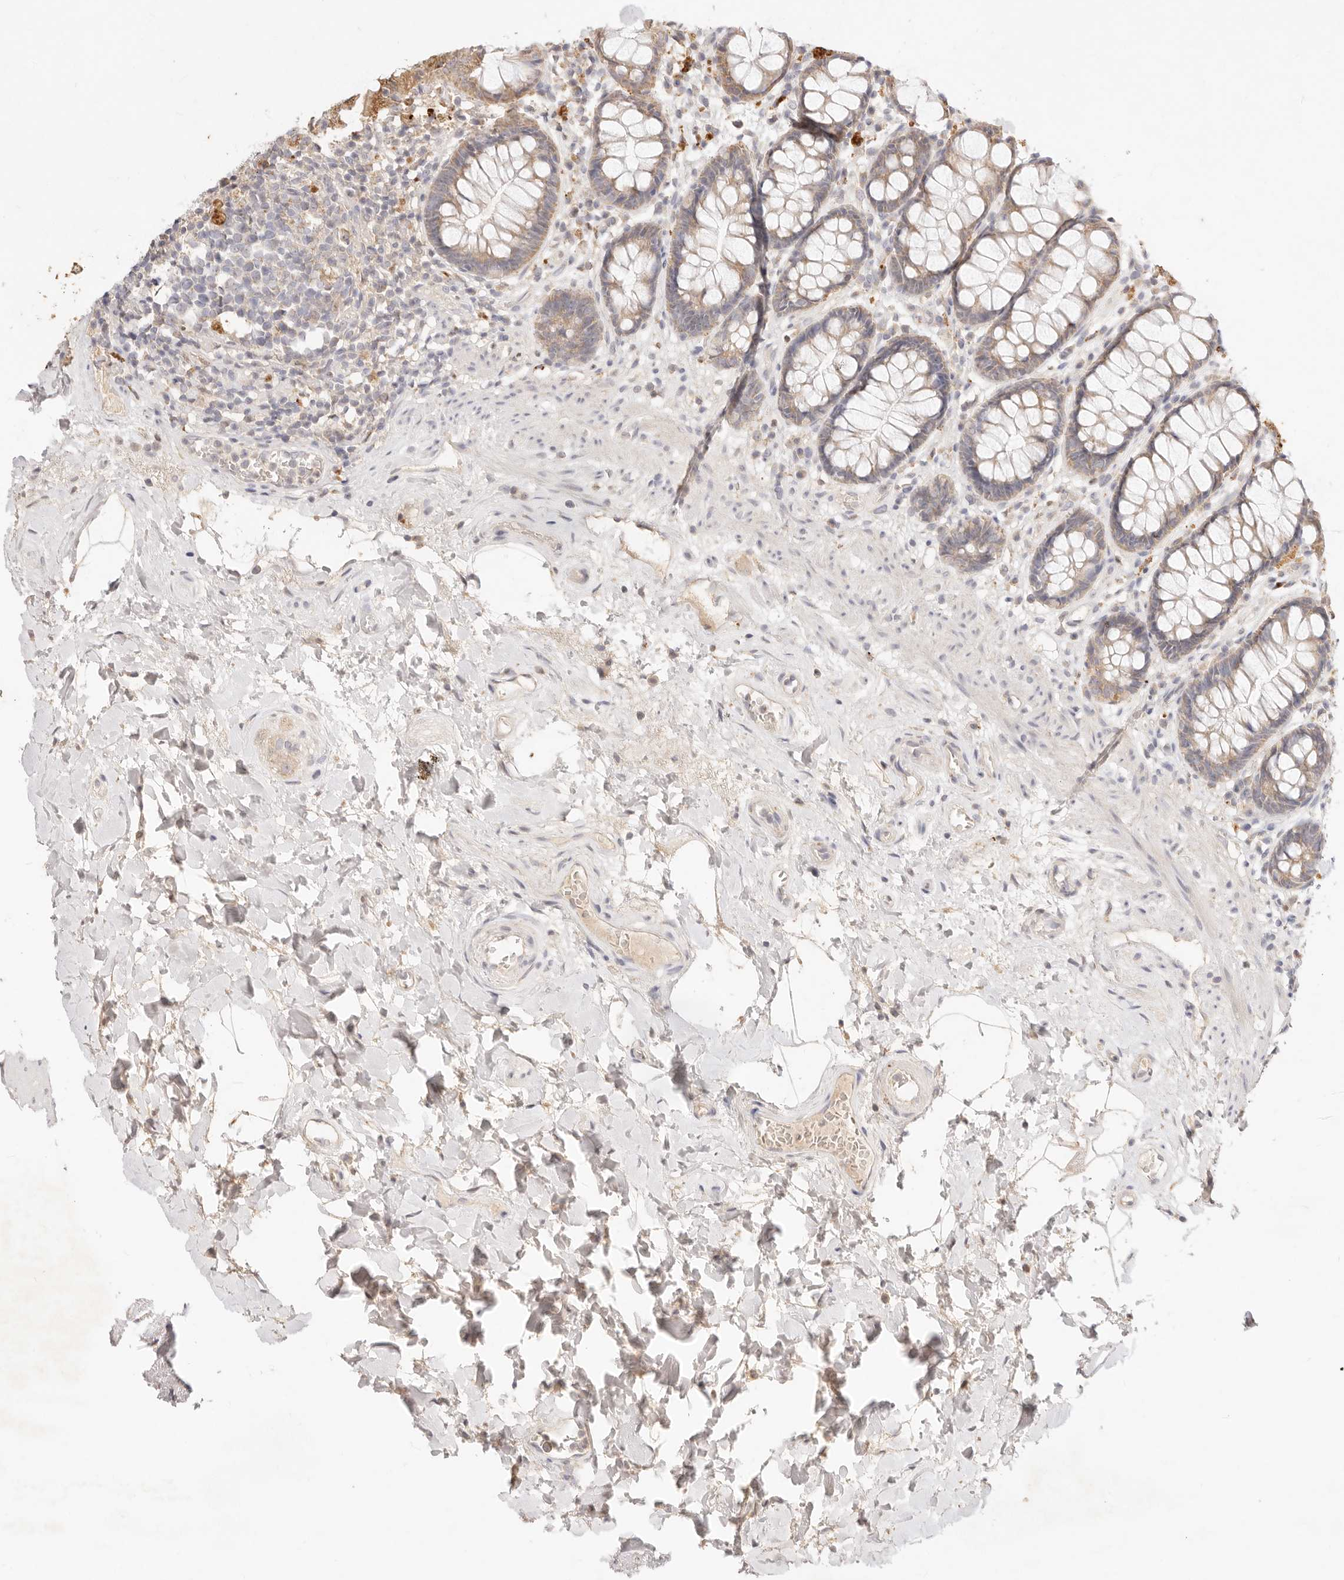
{"staining": {"intensity": "weak", "quantity": "25%-75%", "location": "cytoplasmic/membranous"}, "tissue": "rectum", "cell_type": "Glandular cells", "image_type": "normal", "snomed": [{"axis": "morphology", "description": "Normal tissue, NOS"}, {"axis": "topography", "description": "Rectum"}], "caption": "Weak cytoplasmic/membranous positivity for a protein is identified in about 25%-75% of glandular cells of normal rectum using immunohistochemistry (IHC).", "gene": "ACOX1", "patient": {"sex": "male", "age": 64}}